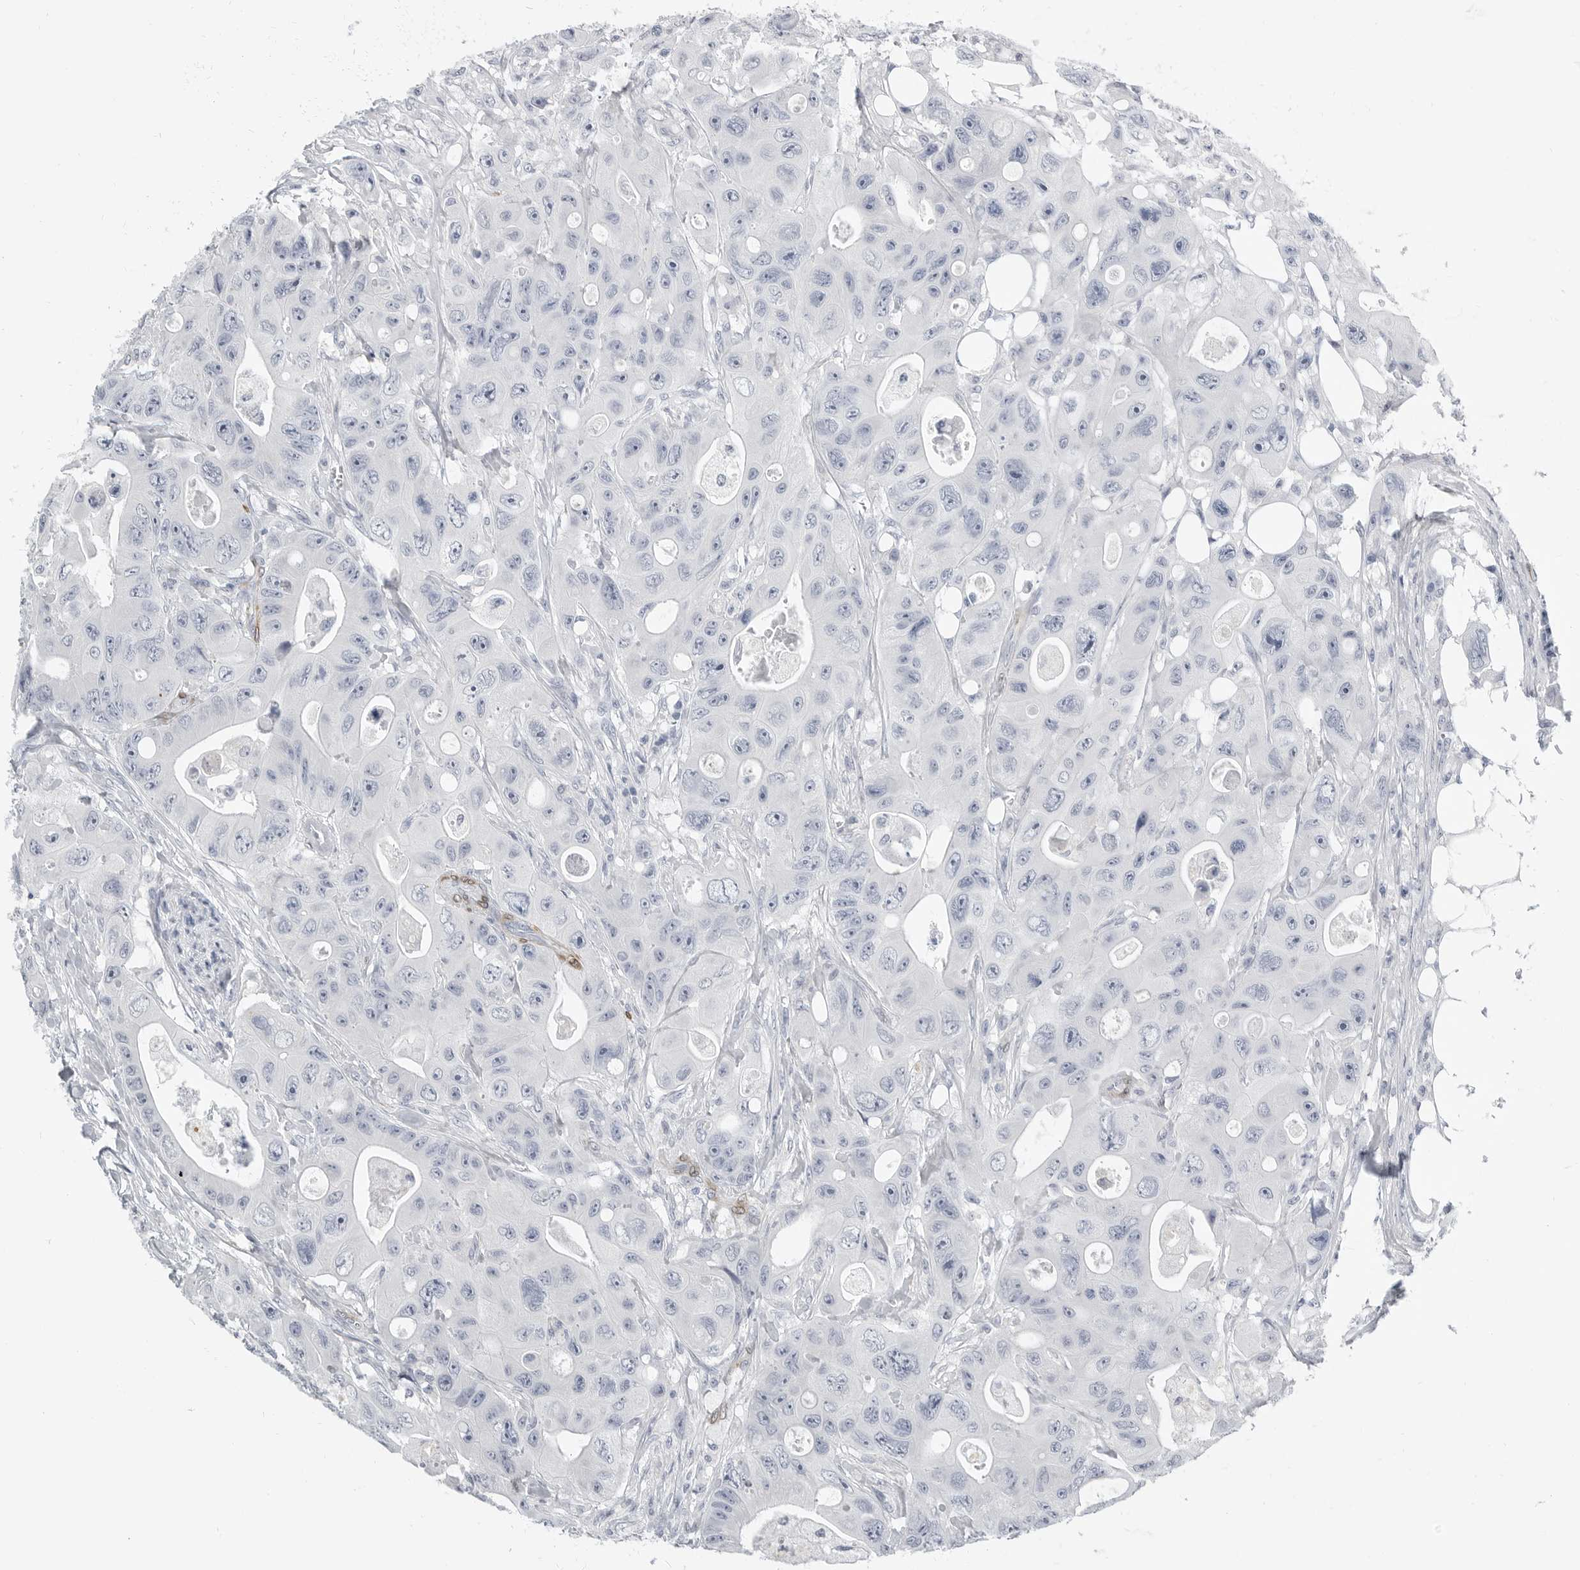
{"staining": {"intensity": "negative", "quantity": "none", "location": "none"}, "tissue": "colorectal cancer", "cell_type": "Tumor cells", "image_type": "cancer", "snomed": [{"axis": "morphology", "description": "Adenocarcinoma, NOS"}, {"axis": "topography", "description": "Colon"}], "caption": "Immunohistochemical staining of human colorectal cancer displays no significant positivity in tumor cells.", "gene": "PLN", "patient": {"sex": "female", "age": 46}}